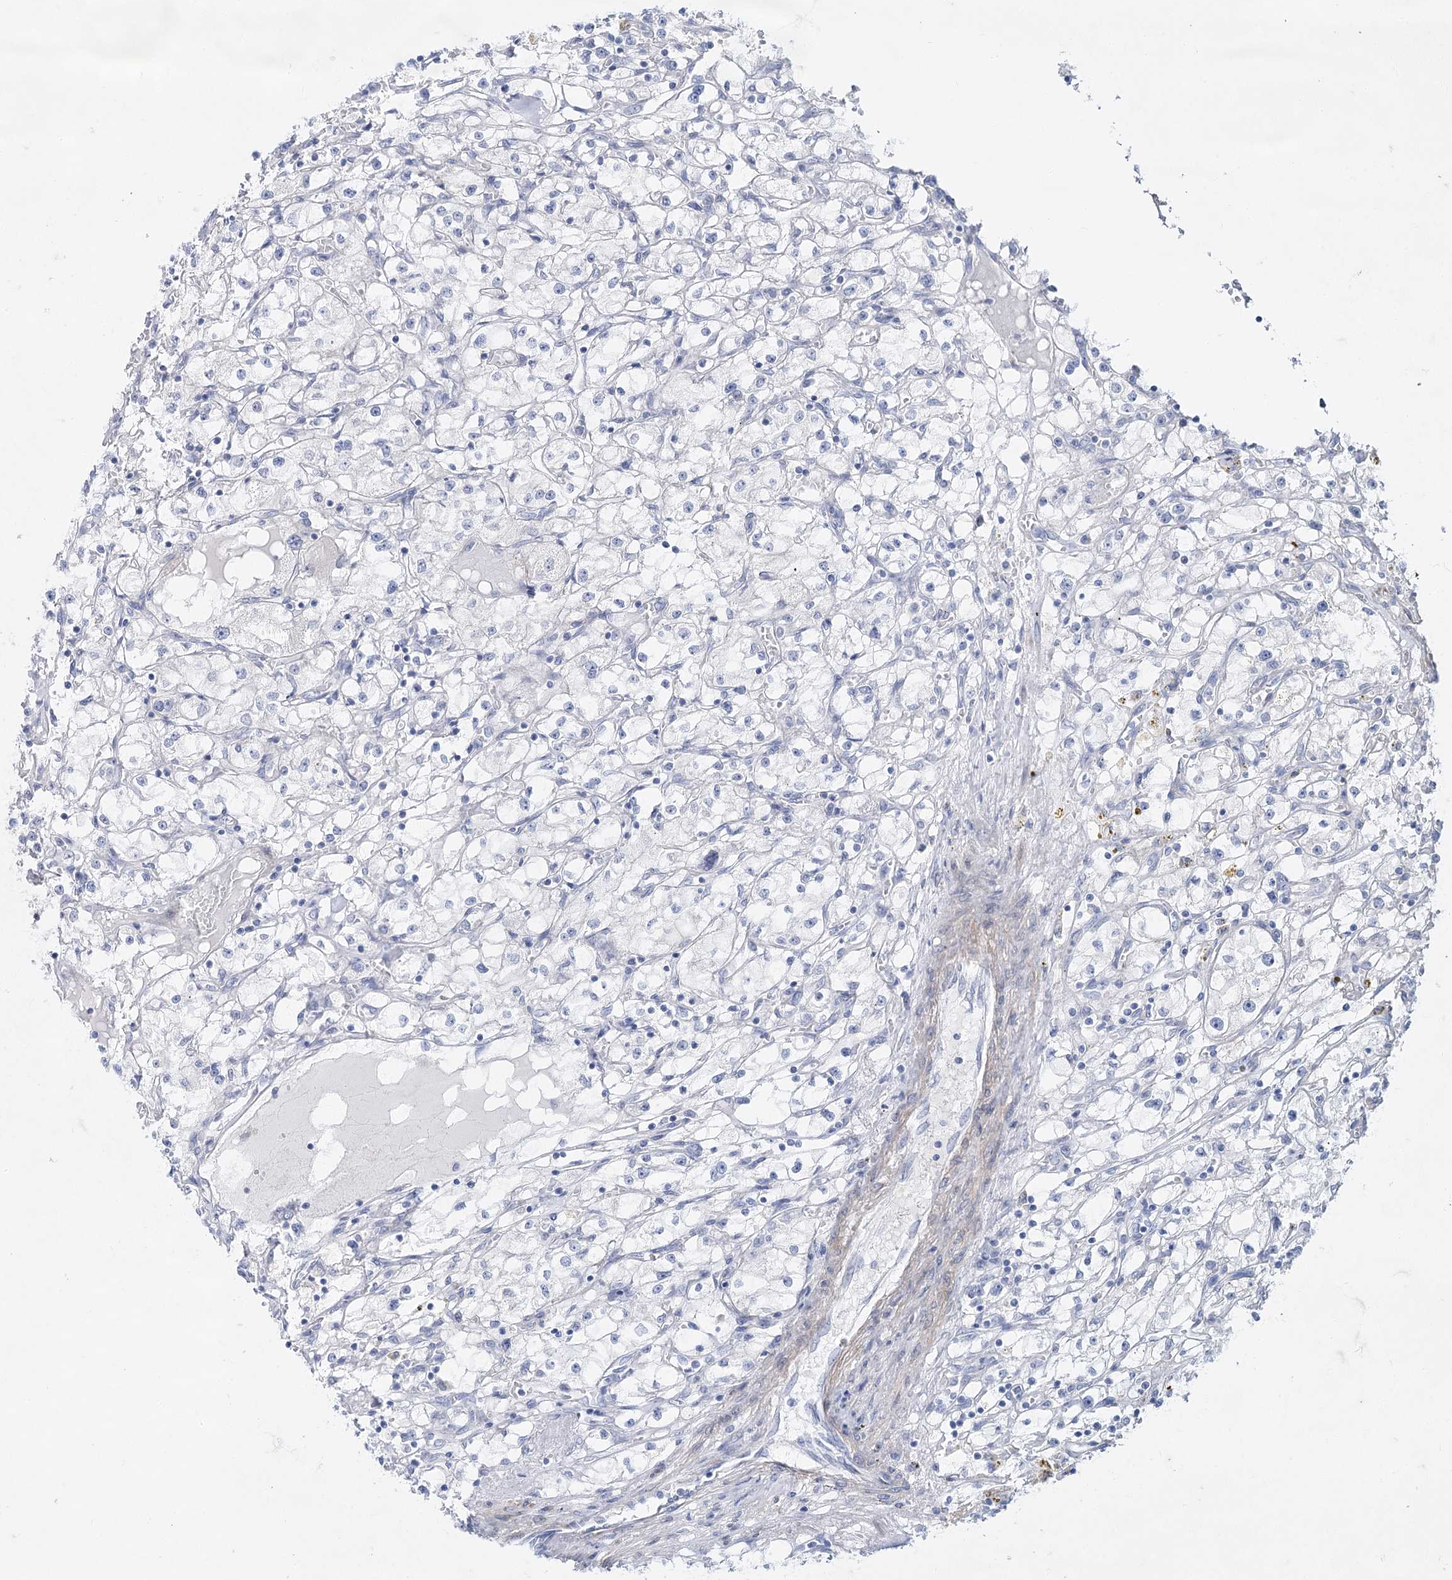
{"staining": {"intensity": "negative", "quantity": "none", "location": "none"}, "tissue": "renal cancer", "cell_type": "Tumor cells", "image_type": "cancer", "snomed": [{"axis": "morphology", "description": "Adenocarcinoma, NOS"}, {"axis": "topography", "description": "Kidney"}], "caption": "Immunohistochemistry of human adenocarcinoma (renal) reveals no staining in tumor cells.", "gene": "ACRV1", "patient": {"sex": "male", "age": 56}}